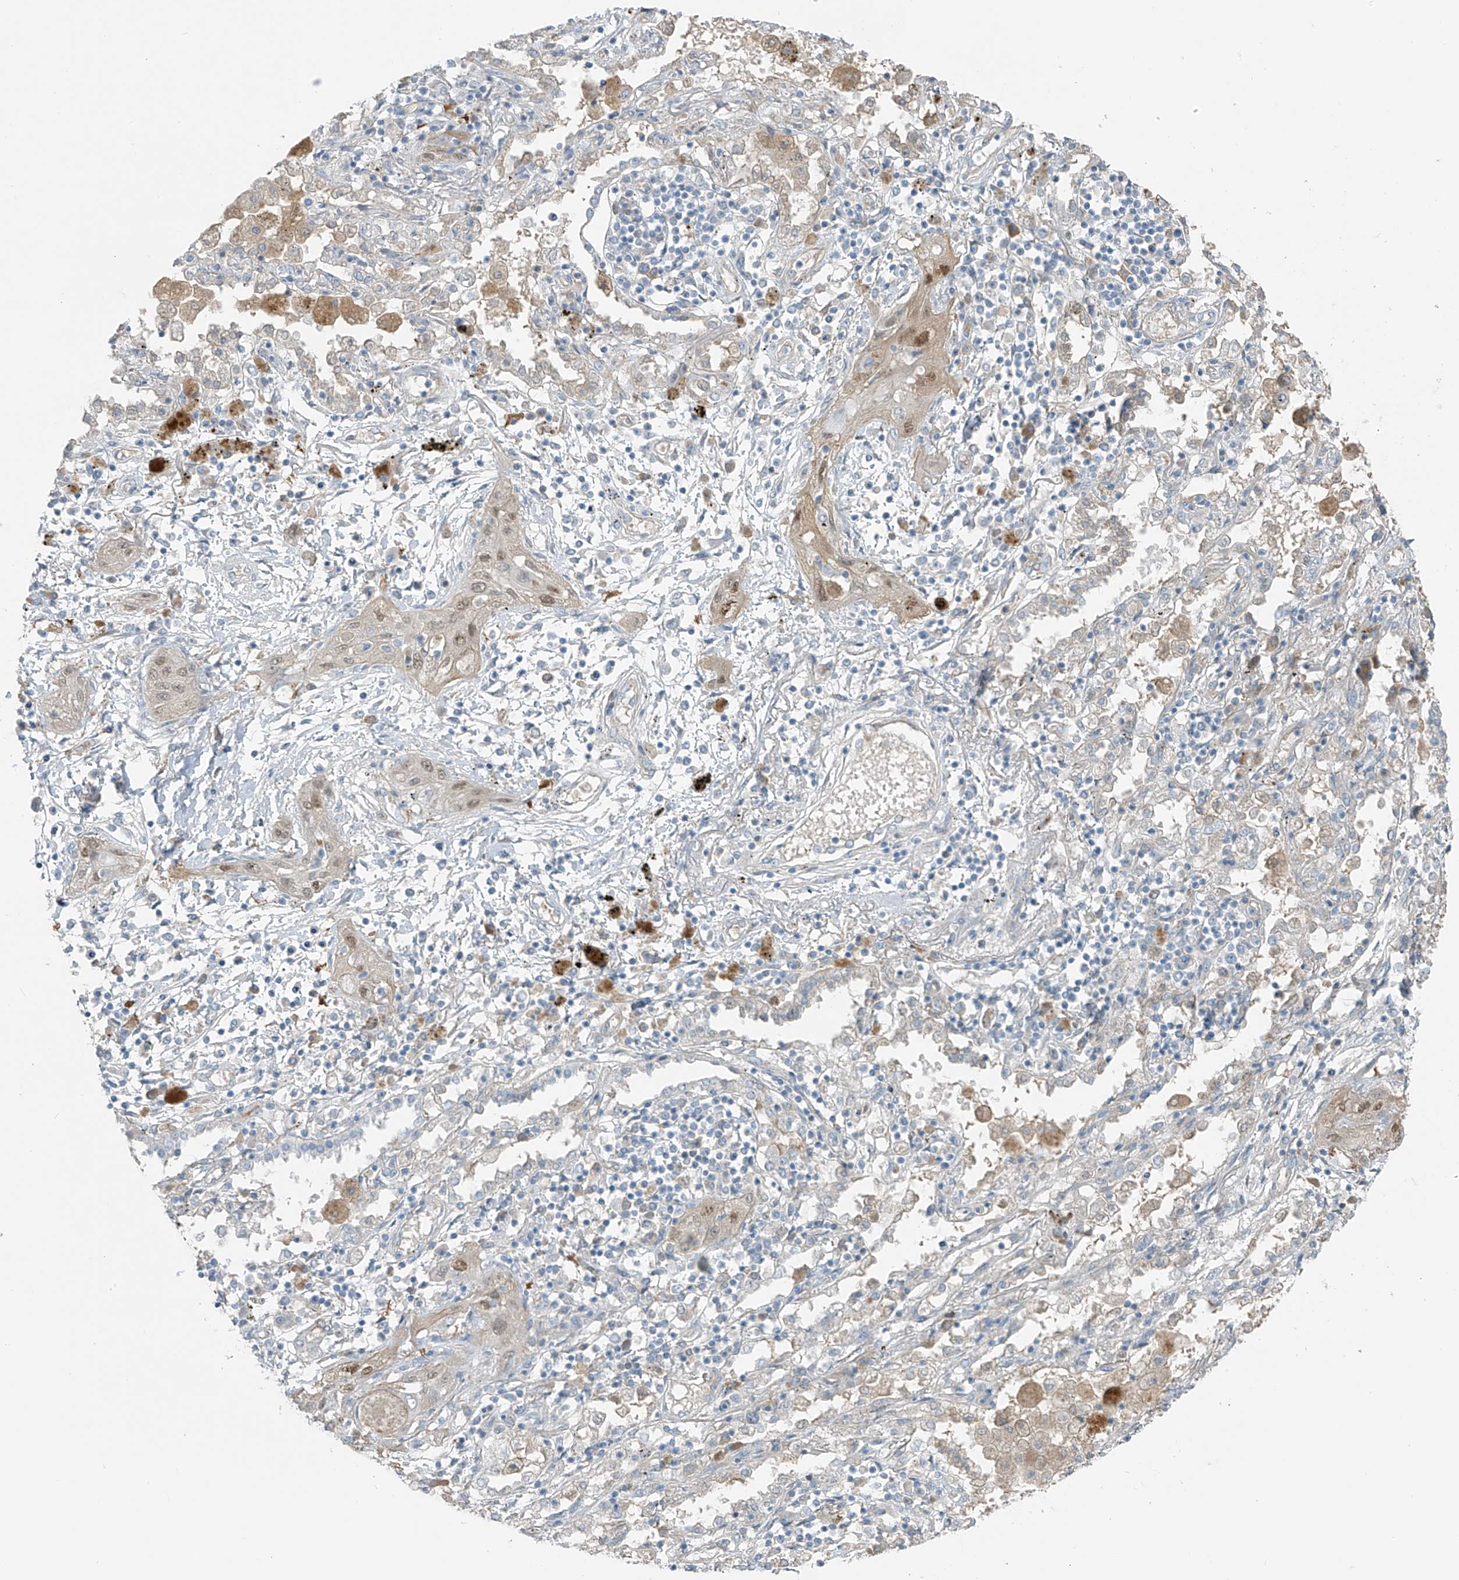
{"staining": {"intensity": "weak", "quantity": ">75%", "location": "nuclear"}, "tissue": "lung cancer", "cell_type": "Tumor cells", "image_type": "cancer", "snomed": [{"axis": "morphology", "description": "Squamous cell carcinoma, NOS"}, {"axis": "topography", "description": "Lung"}], "caption": "Lung squamous cell carcinoma was stained to show a protein in brown. There is low levels of weak nuclear staining in approximately >75% of tumor cells.", "gene": "FAM131C", "patient": {"sex": "female", "age": 47}}